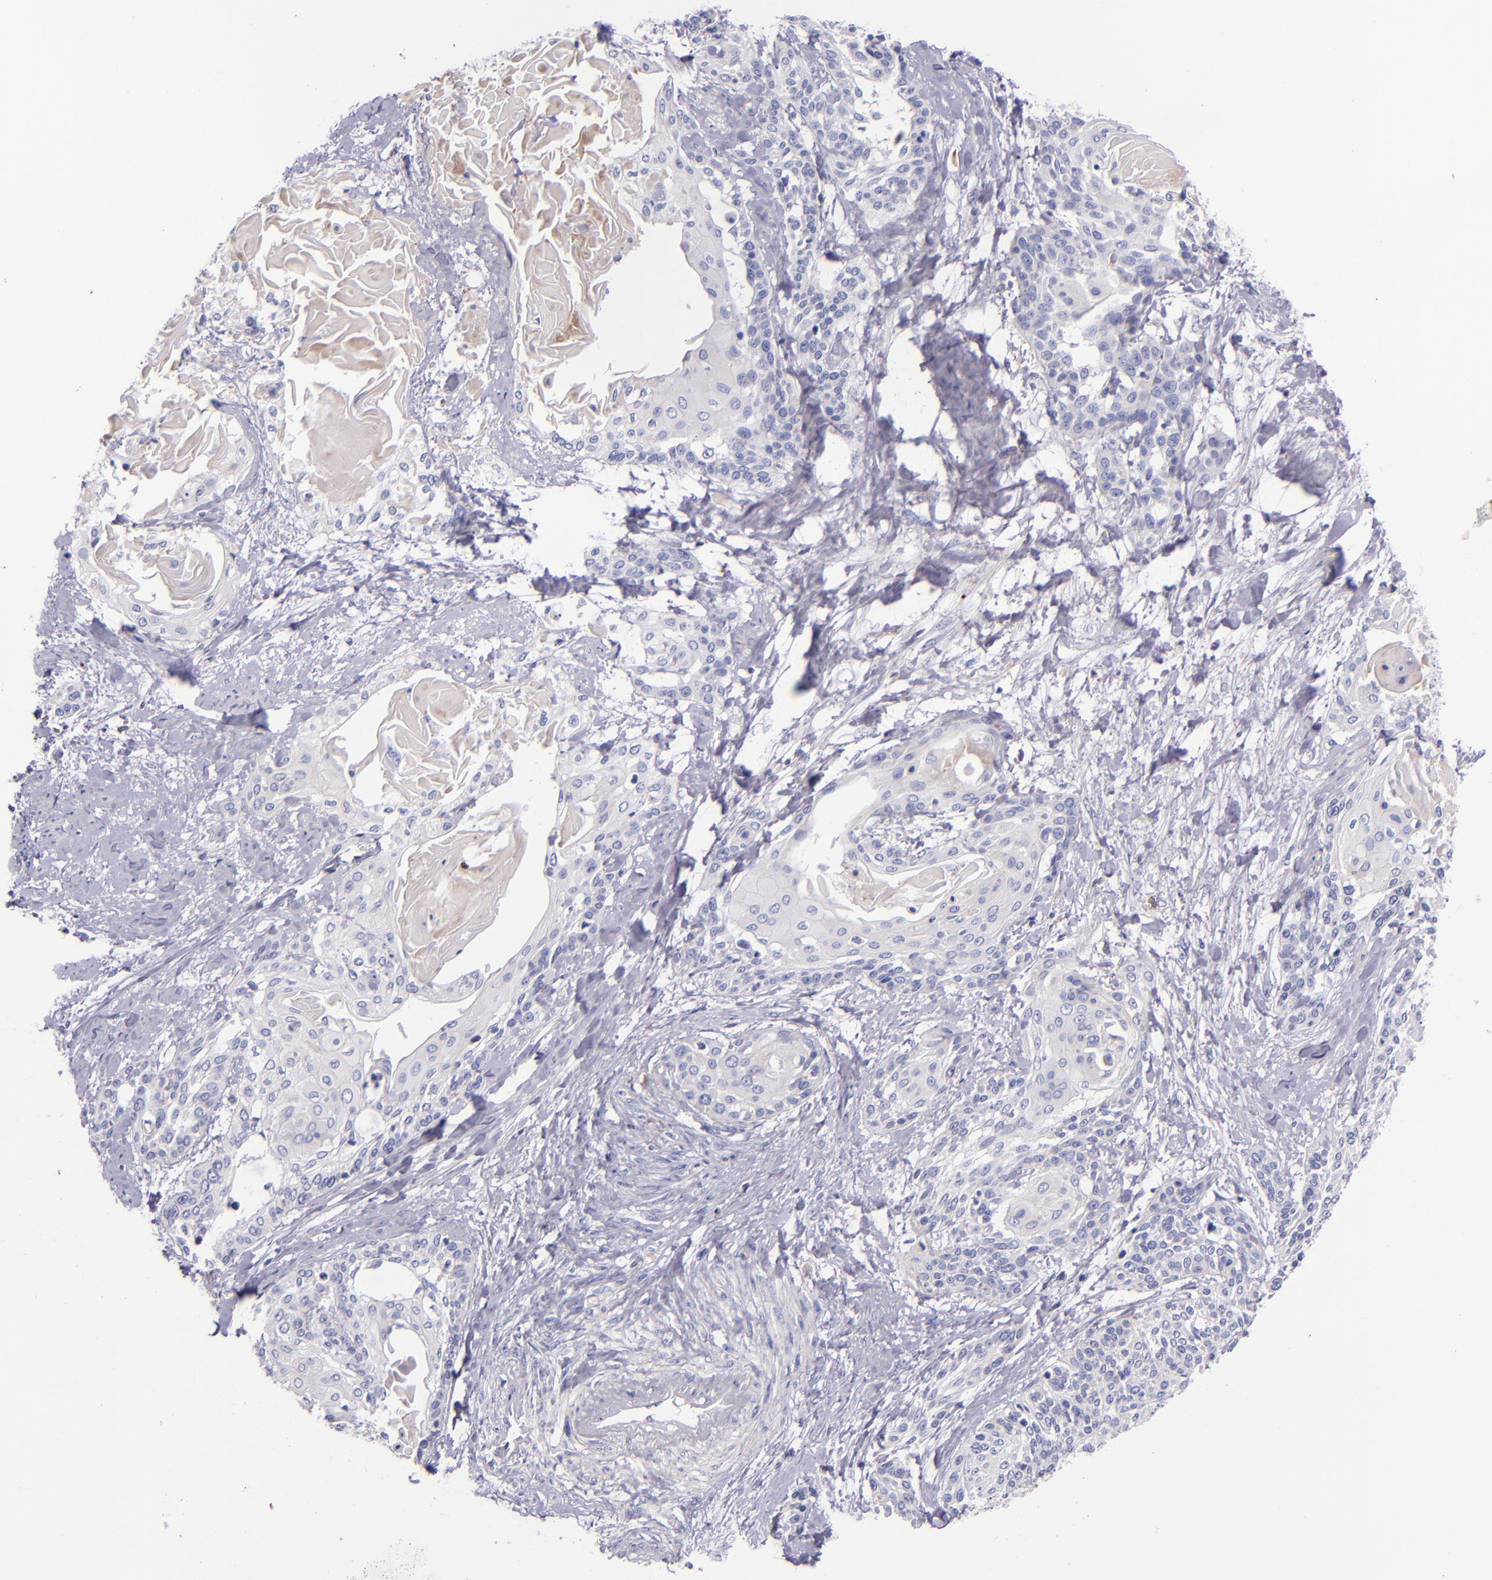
{"staining": {"intensity": "negative", "quantity": "none", "location": "none"}, "tissue": "cervical cancer", "cell_type": "Tumor cells", "image_type": "cancer", "snomed": [{"axis": "morphology", "description": "Squamous cell carcinoma, NOS"}, {"axis": "topography", "description": "Cervix"}], "caption": "Micrograph shows no protein positivity in tumor cells of cervical cancer (squamous cell carcinoma) tissue.", "gene": "KNG1", "patient": {"sex": "female", "age": 57}}